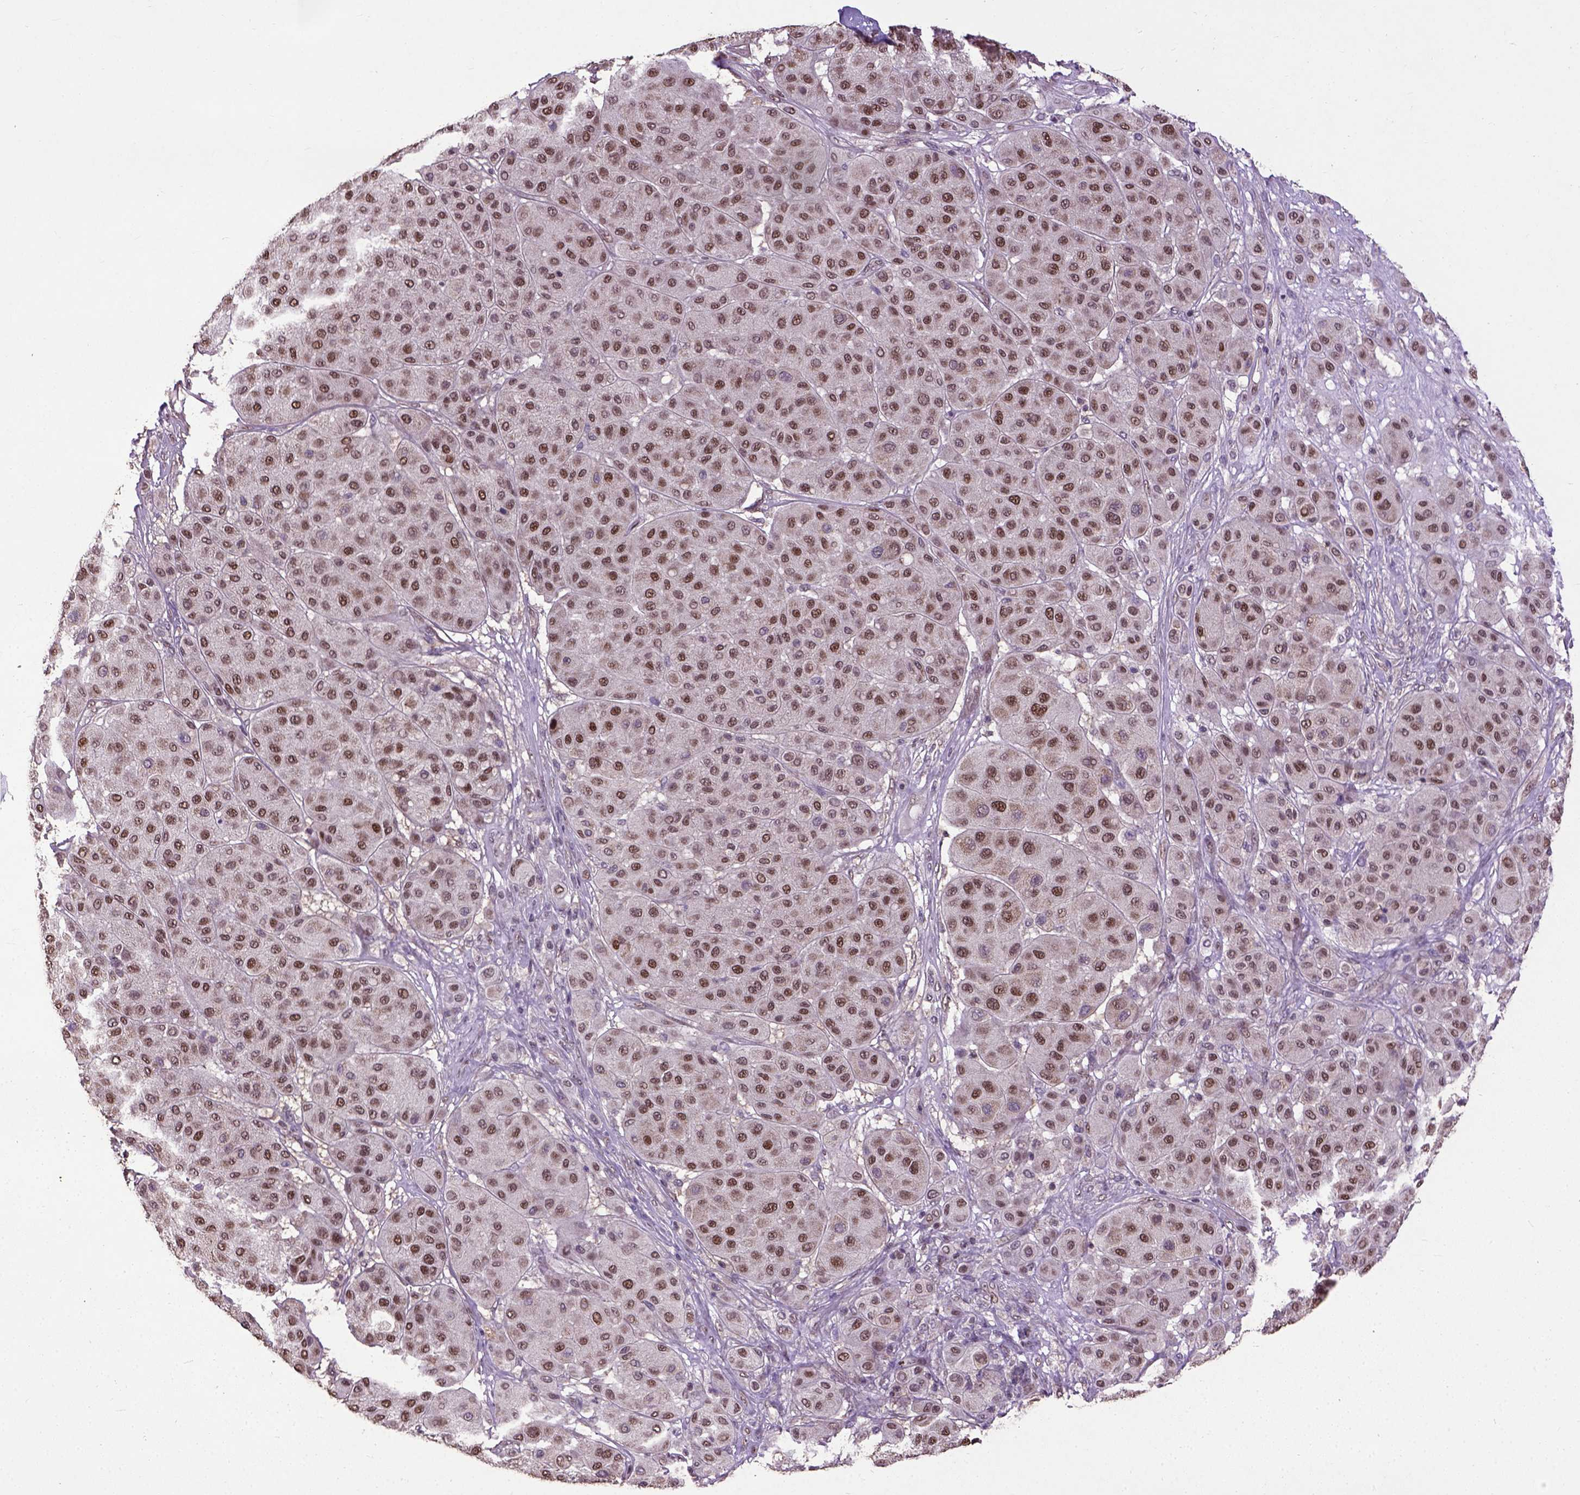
{"staining": {"intensity": "moderate", "quantity": ">75%", "location": "nuclear"}, "tissue": "melanoma", "cell_type": "Tumor cells", "image_type": "cancer", "snomed": [{"axis": "morphology", "description": "Malignant melanoma, Metastatic site"}, {"axis": "topography", "description": "Smooth muscle"}], "caption": "Immunohistochemistry (IHC) of human melanoma displays medium levels of moderate nuclear expression in about >75% of tumor cells.", "gene": "UBA3", "patient": {"sex": "male", "age": 41}}